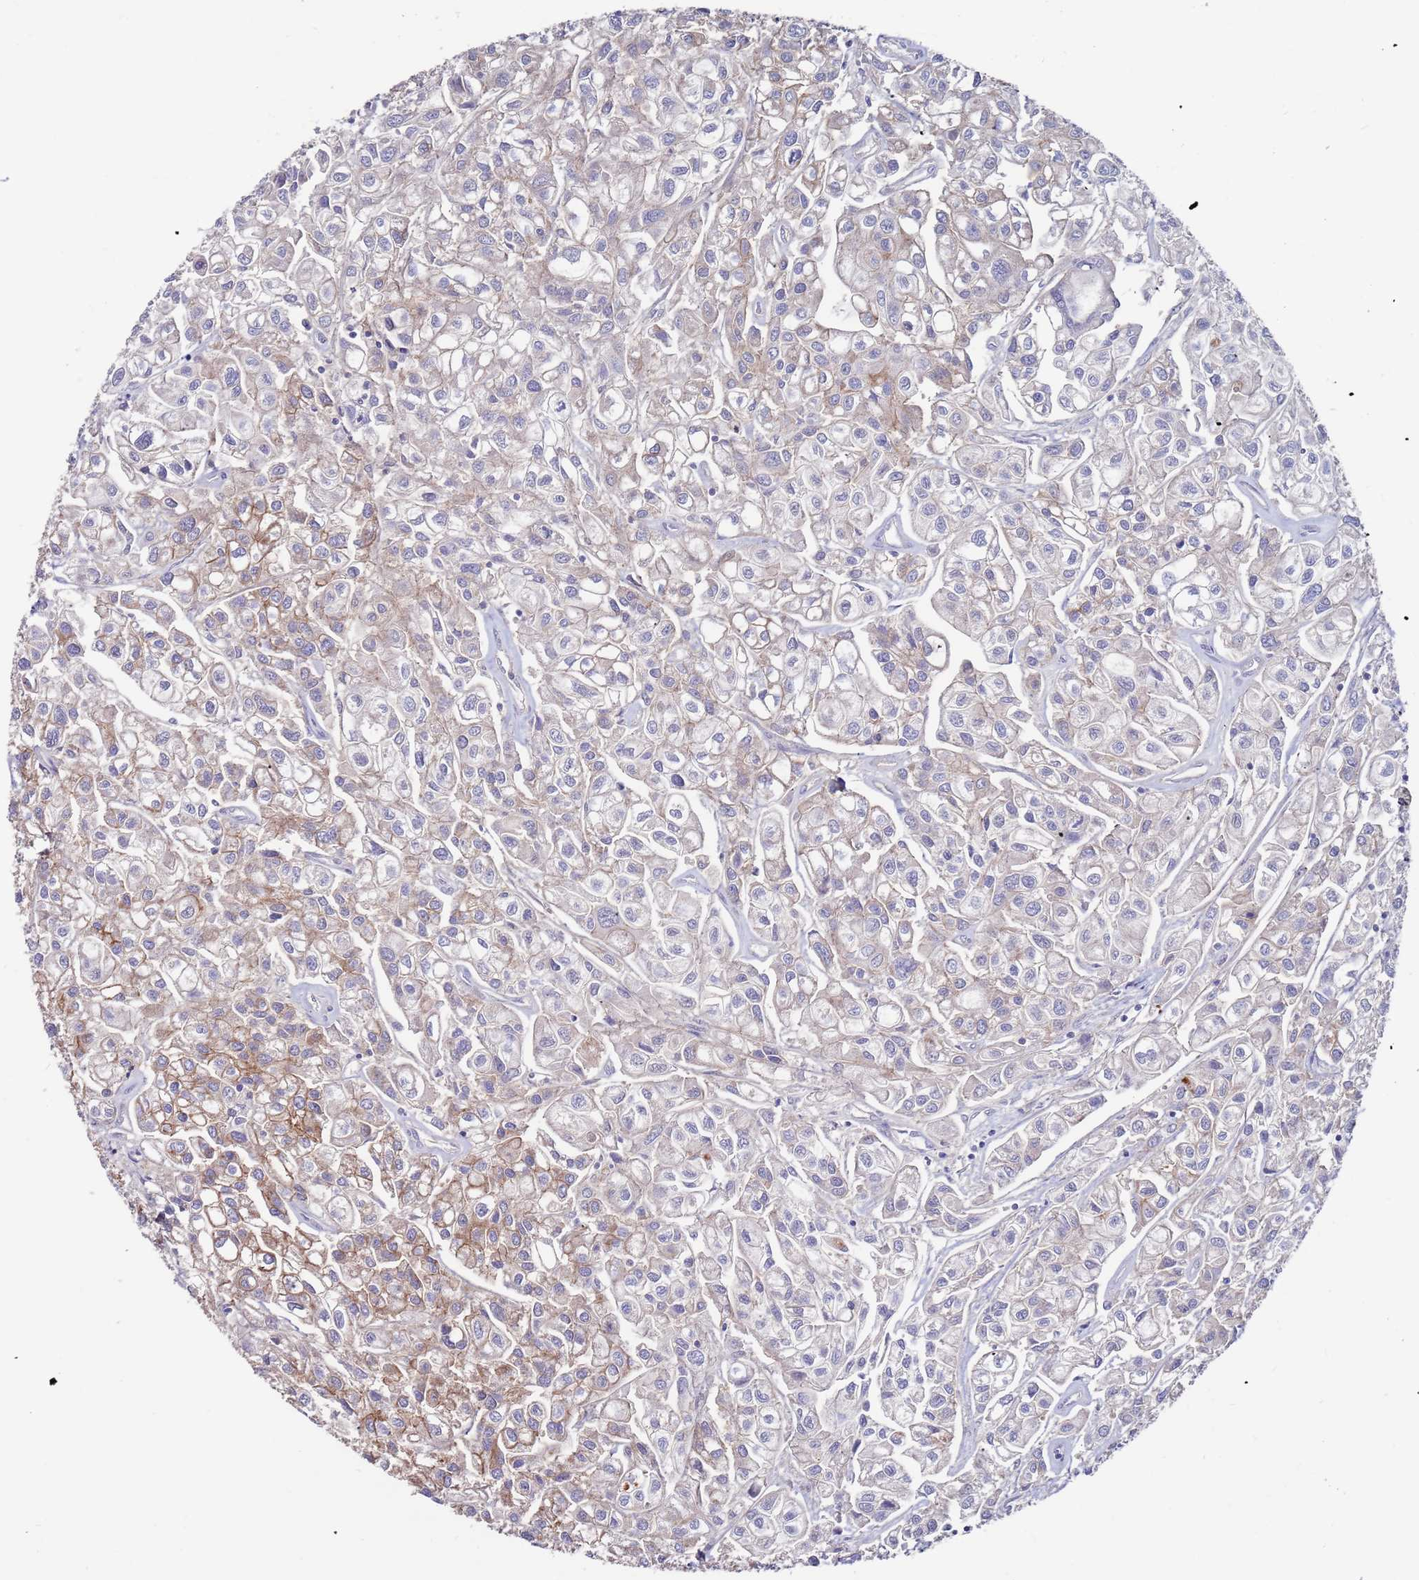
{"staining": {"intensity": "moderate", "quantity": "25%-75%", "location": "cytoplasmic/membranous"}, "tissue": "urothelial cancer", "cell_type": "Tumor cells", "image_type": "cancer", "snomed": [{"axis": "morphology", "description": "Urothelial carcinoma, High grade"}, {"axis": "topography", "description": "Urinary bladder"}], "caption": "Approximately 25%-75% of tumor cells in urothelial carcinoma (high-grade) reveal moderate cytoplasmic/membranous protein staining as visualized by brown immunohistochemical staining.", "gene": "KRTCAP3", "patient": {"sex": "male", "age": 67}}